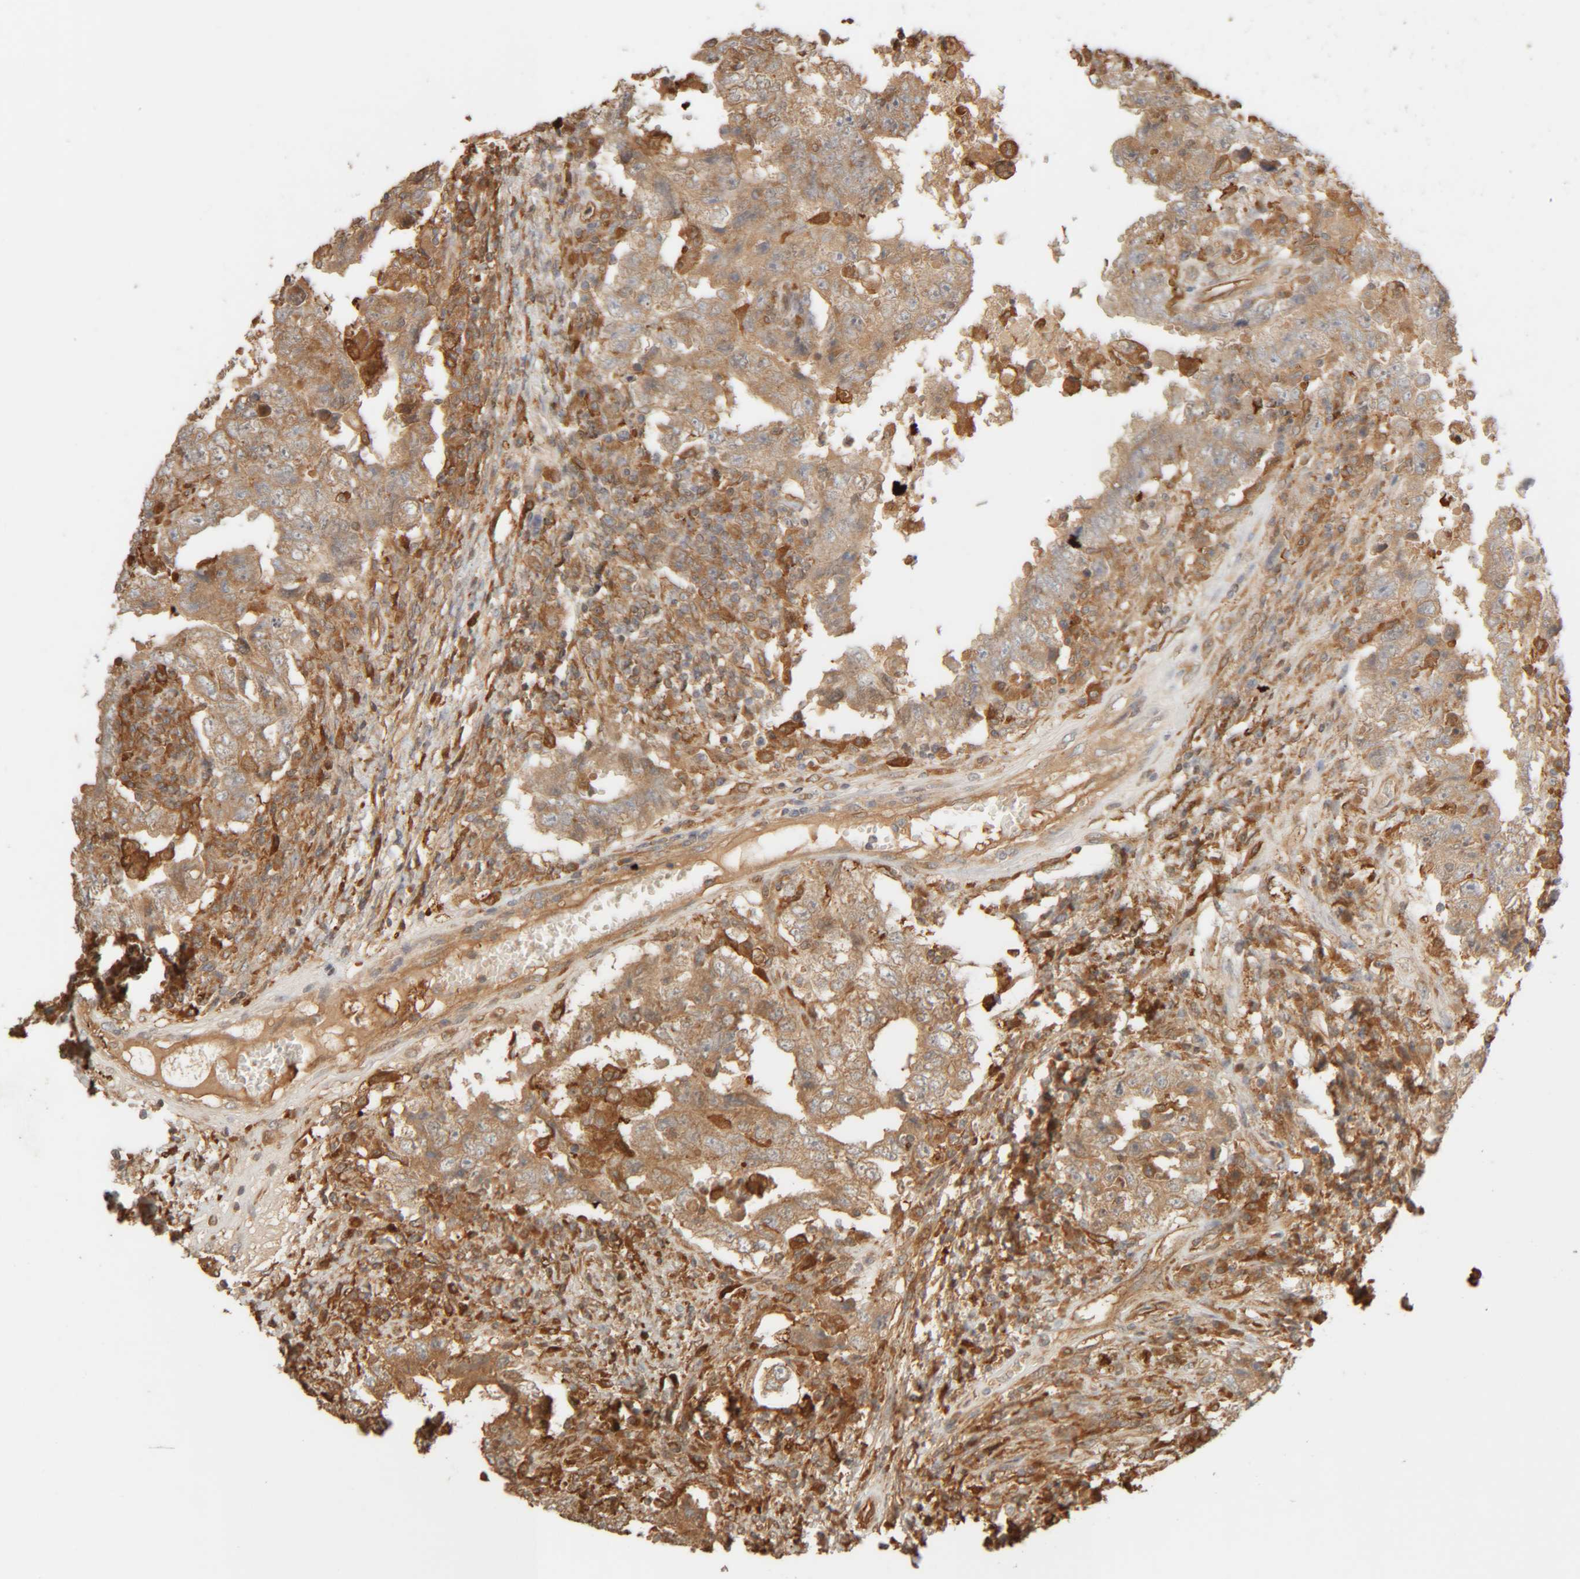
{"staining": {"intensity": "moderate", "quantity": ">75%", "location": "cytoplasmic/membranous"}, "tissue": "testis cancer", "cell_type": "Tumor cells", "image_type": "cancer", "snomed": [{"axis": "morphology", "description": "Carcinoma, Embryonal, NOS"}, {"axis": "topography", "description": "Testis"}], "caption": "This is a photomicrograph of immunohistochemistry (IHC) staining of testis cancer (embryonal carcinoma), which shows moderate positivity in the cytoplasmic/membranous of tumor cells.", "gene": "TMEM192", "patient": {"sex": "male", "age": 26}}